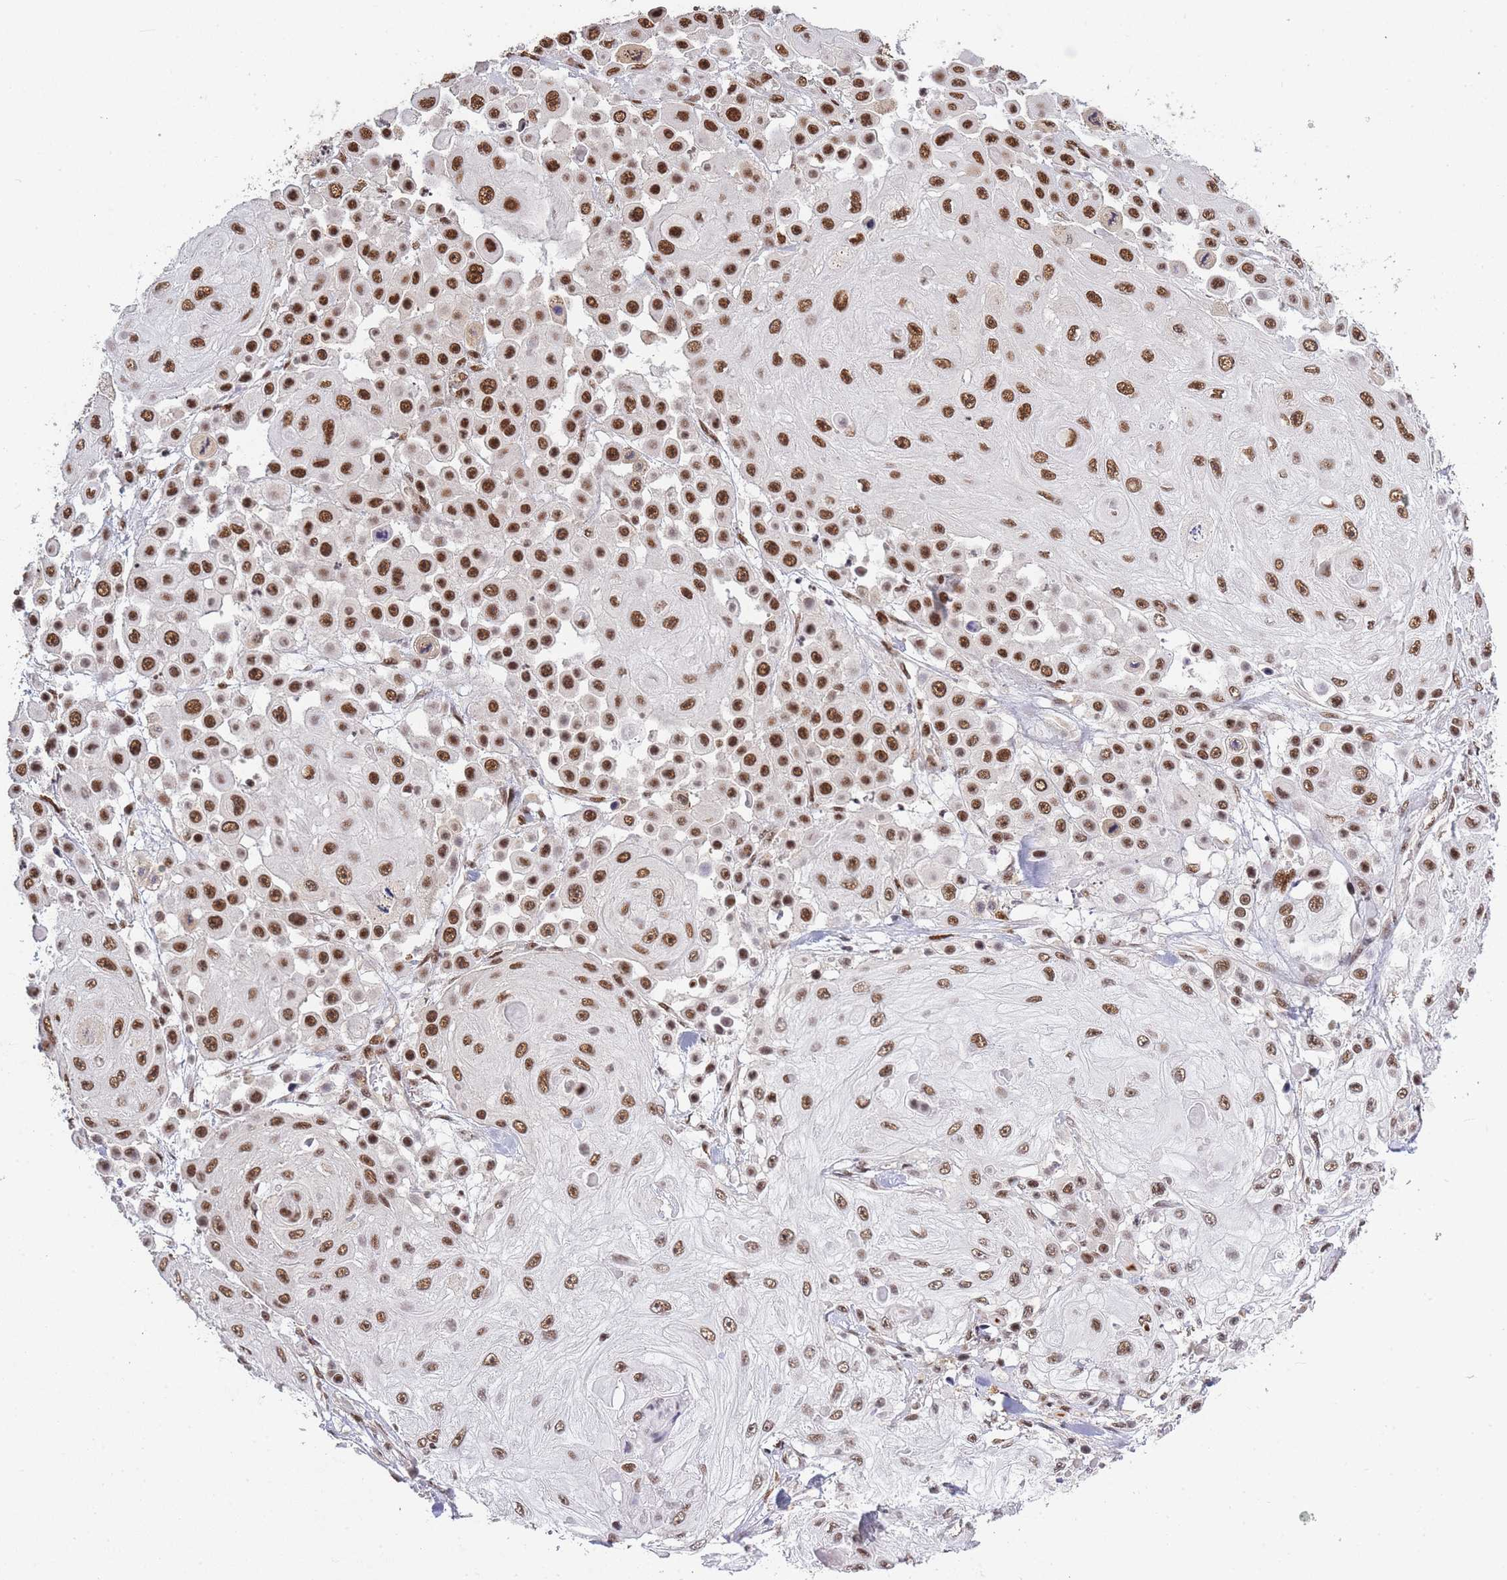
{"staining": {"intensity": "strong", "quantity": ">75%", "location": "nuclear"}, "tissue": "skin cancer", "cell_type": "Tumor cells", "image_type": "cancer", "snomed": [{"axis": "morphology", "description": "Squamous cell carcinoma, NOS"}, {"axis": "topography", "description": "Skin"}], "caption": "Protein staining of squamous cell carcinoma (skin) tissue exhibits strong nuclear staining in approximately >75% of tumor cells.", "gene": "PRKDC", "patient": {"sex": "male", "age": 67}}